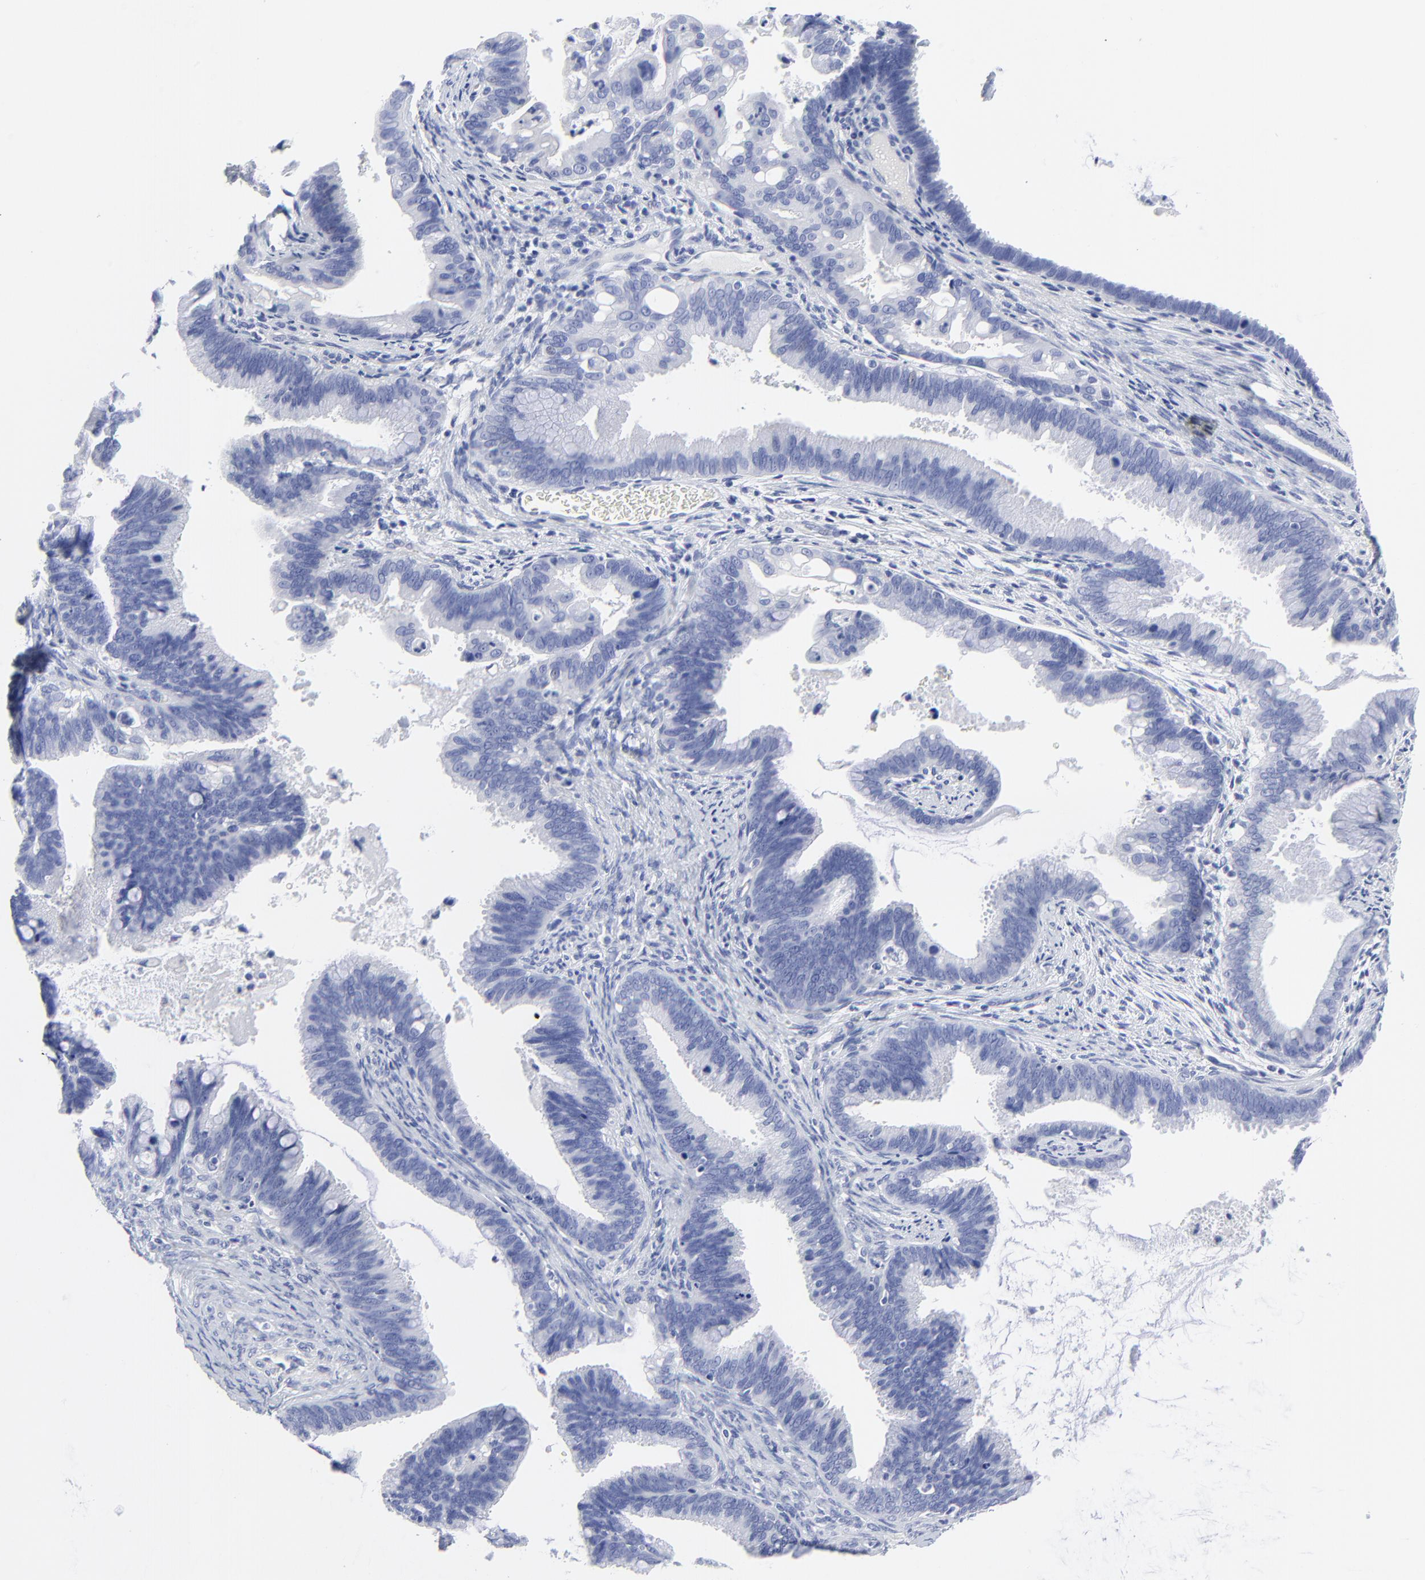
{"staining": {"intensity": "negative", "quantity": "none", "location": "none"}, "tissue": "cervical cancer", "cell_type": "Tumor cells", "image_type": "cancer", "snomed": [{"axis": "morphology", "description": "Adenocarcinoma, NOS"}, {"axis": "topography", "description": "Cervix"}], "caption": "IHC histopathology image of human adenocarcinoma (cervical) stained for a protein (brown), which displays no expression in tumor cells.", "gene": "PSD3", "patient": {"sex": "female", "age": 47}}